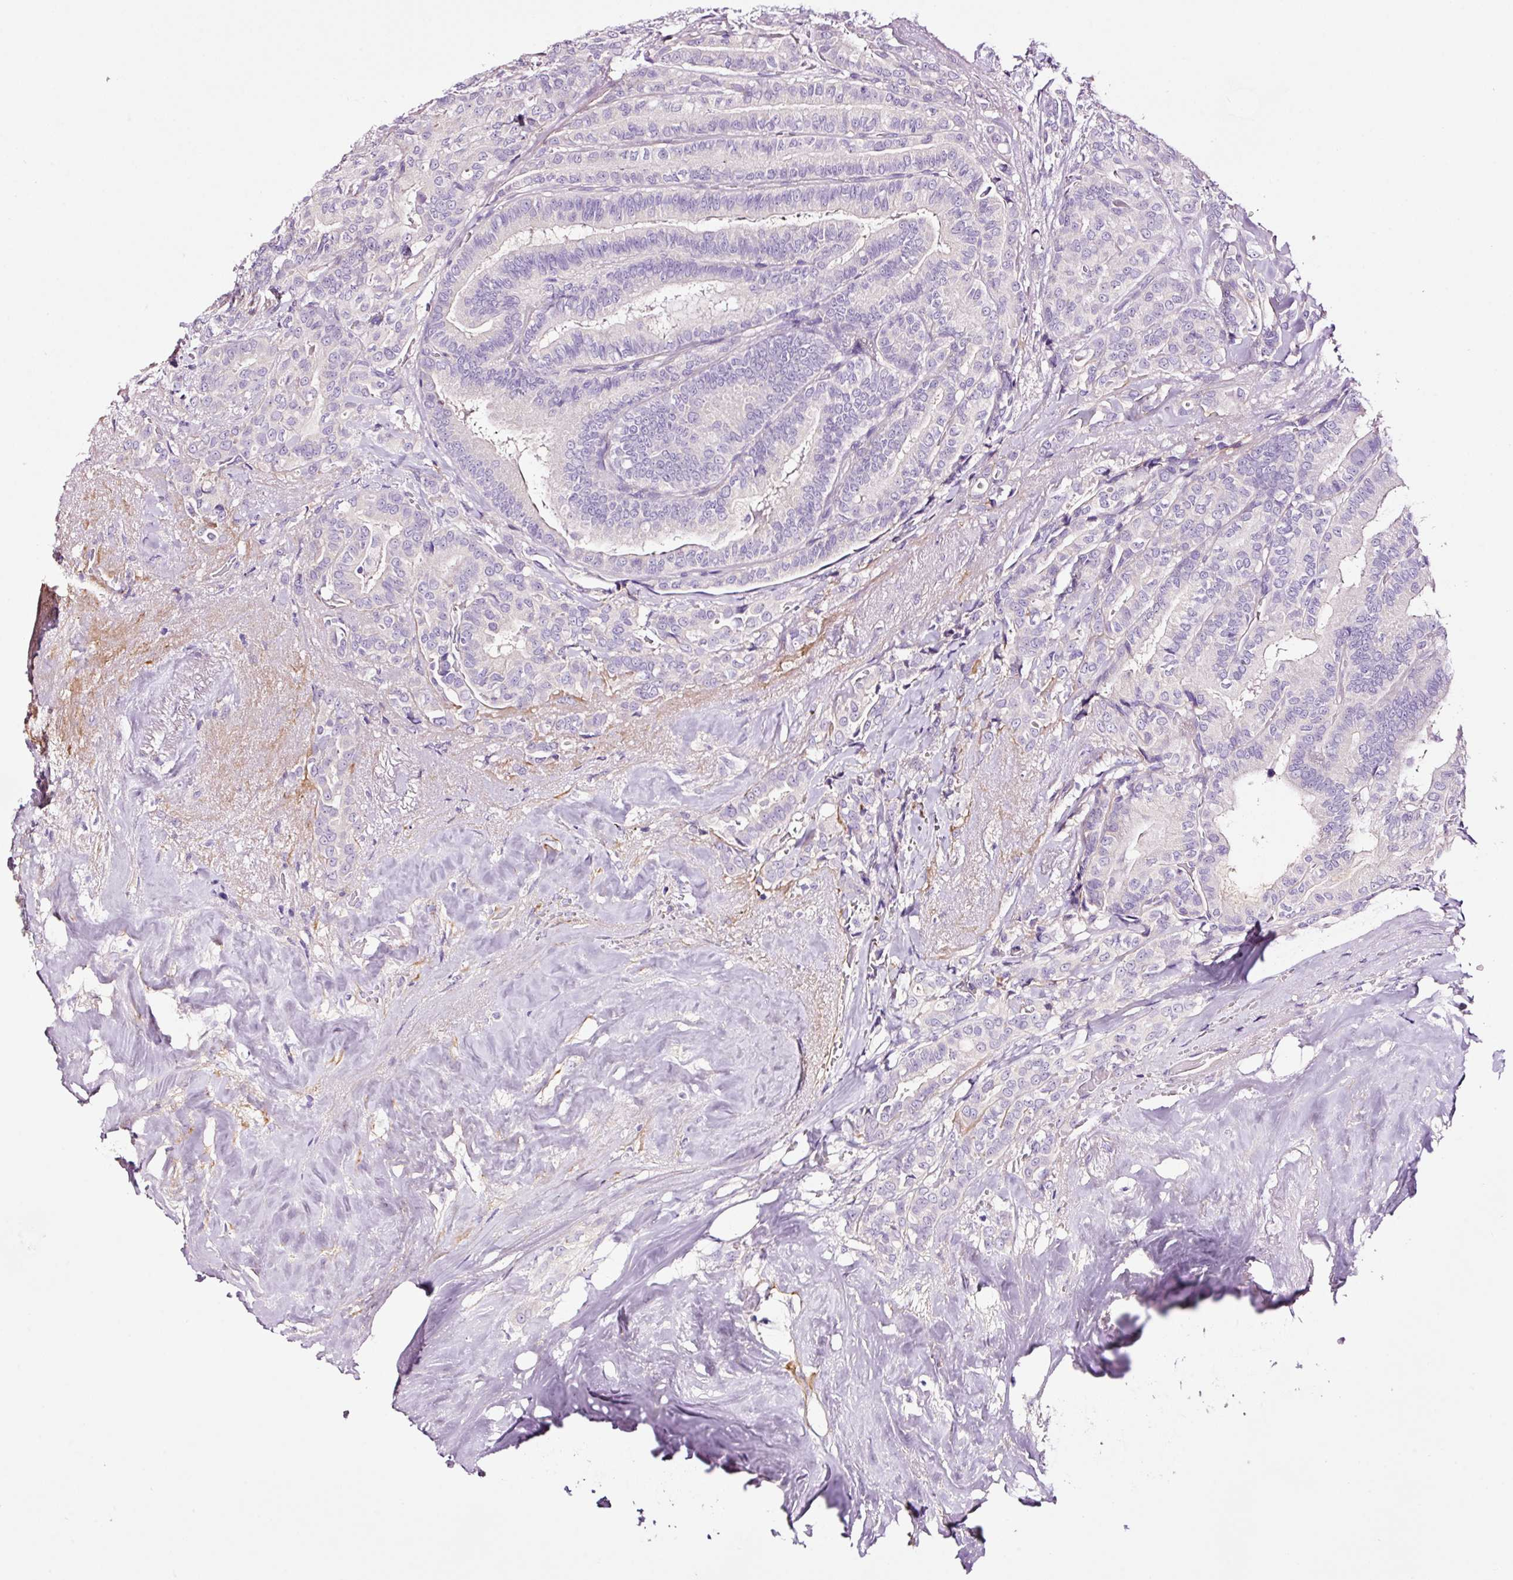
{"staining": {"intensity": "negative", "quantity": "none", "location": "none"}, "tissue": "thyroid cancer", "cell_type": "Tumor cells", "image_type": "cancer", "snomed": [{"axis": "morphology", "description": "Papillary adenocarcinoma, NOS"}, {"axis": "topography", "description": "Thyroid gland"}], "caption": "Protein analysis of thyroid papillary adenocarcinoma displays no significant staining in tumor cells.", "gene": "PAM", "patient": {"sex": "male", "age": 61}}